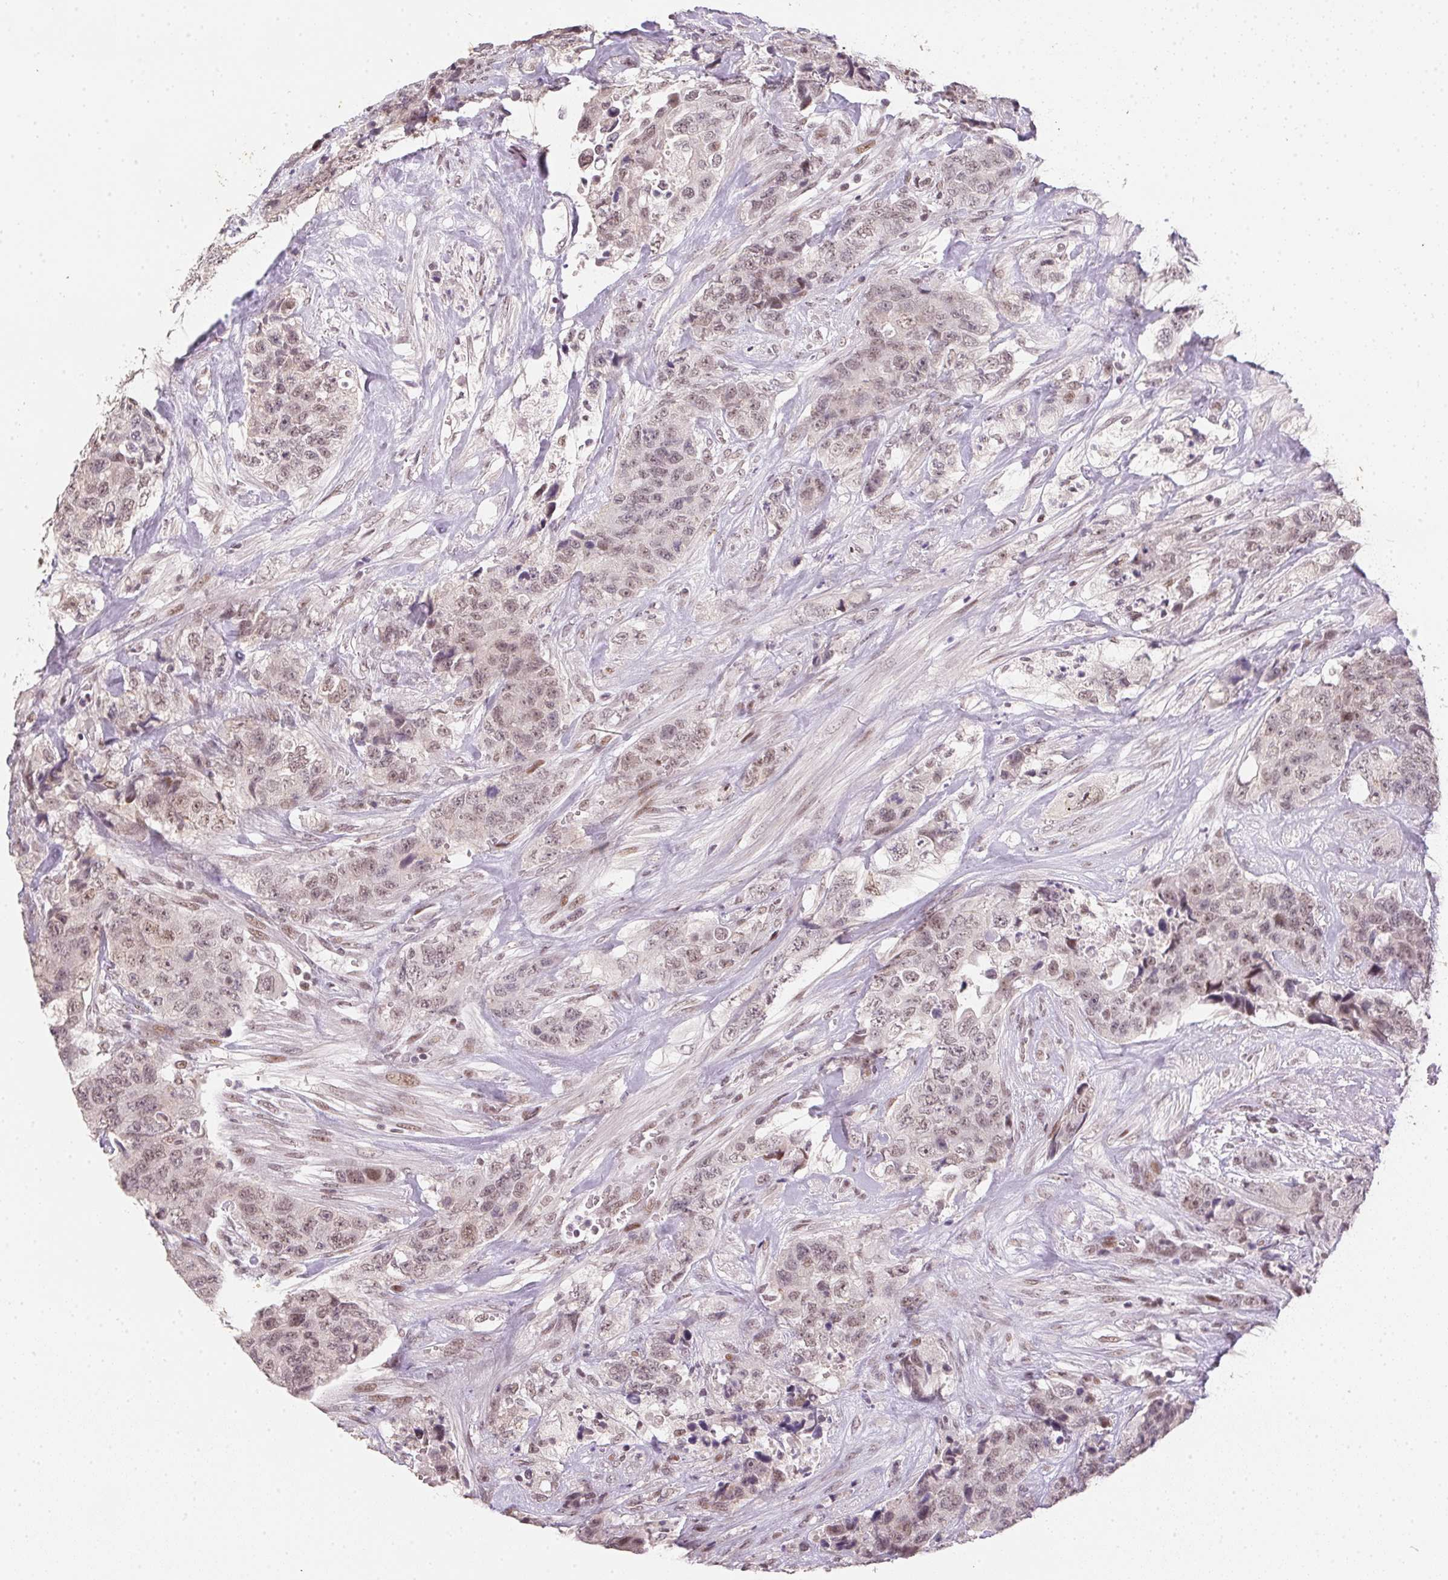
{"staining": {"intensity": "weak", "quantity": "25%-75%", "location": "nuclear"}, "tissue": "urothelial cancer", "cell_type": "Tumor cells", "image_type": "cancer", "snomed": [{"axis": "morphology", "description": "Urothelial carcinoma, High grade"}, {"axis": "topography", "description": "Urinary bladder"}], "caption": "Immunohistochemical staining of high-grade urothelial carcinoma exhibits low levels of weak nuclear protein positivity in approximately 25%-75% of tumor cells.", "gene": "KDM4D", "patient": {"sex": "female", "age": 78}}